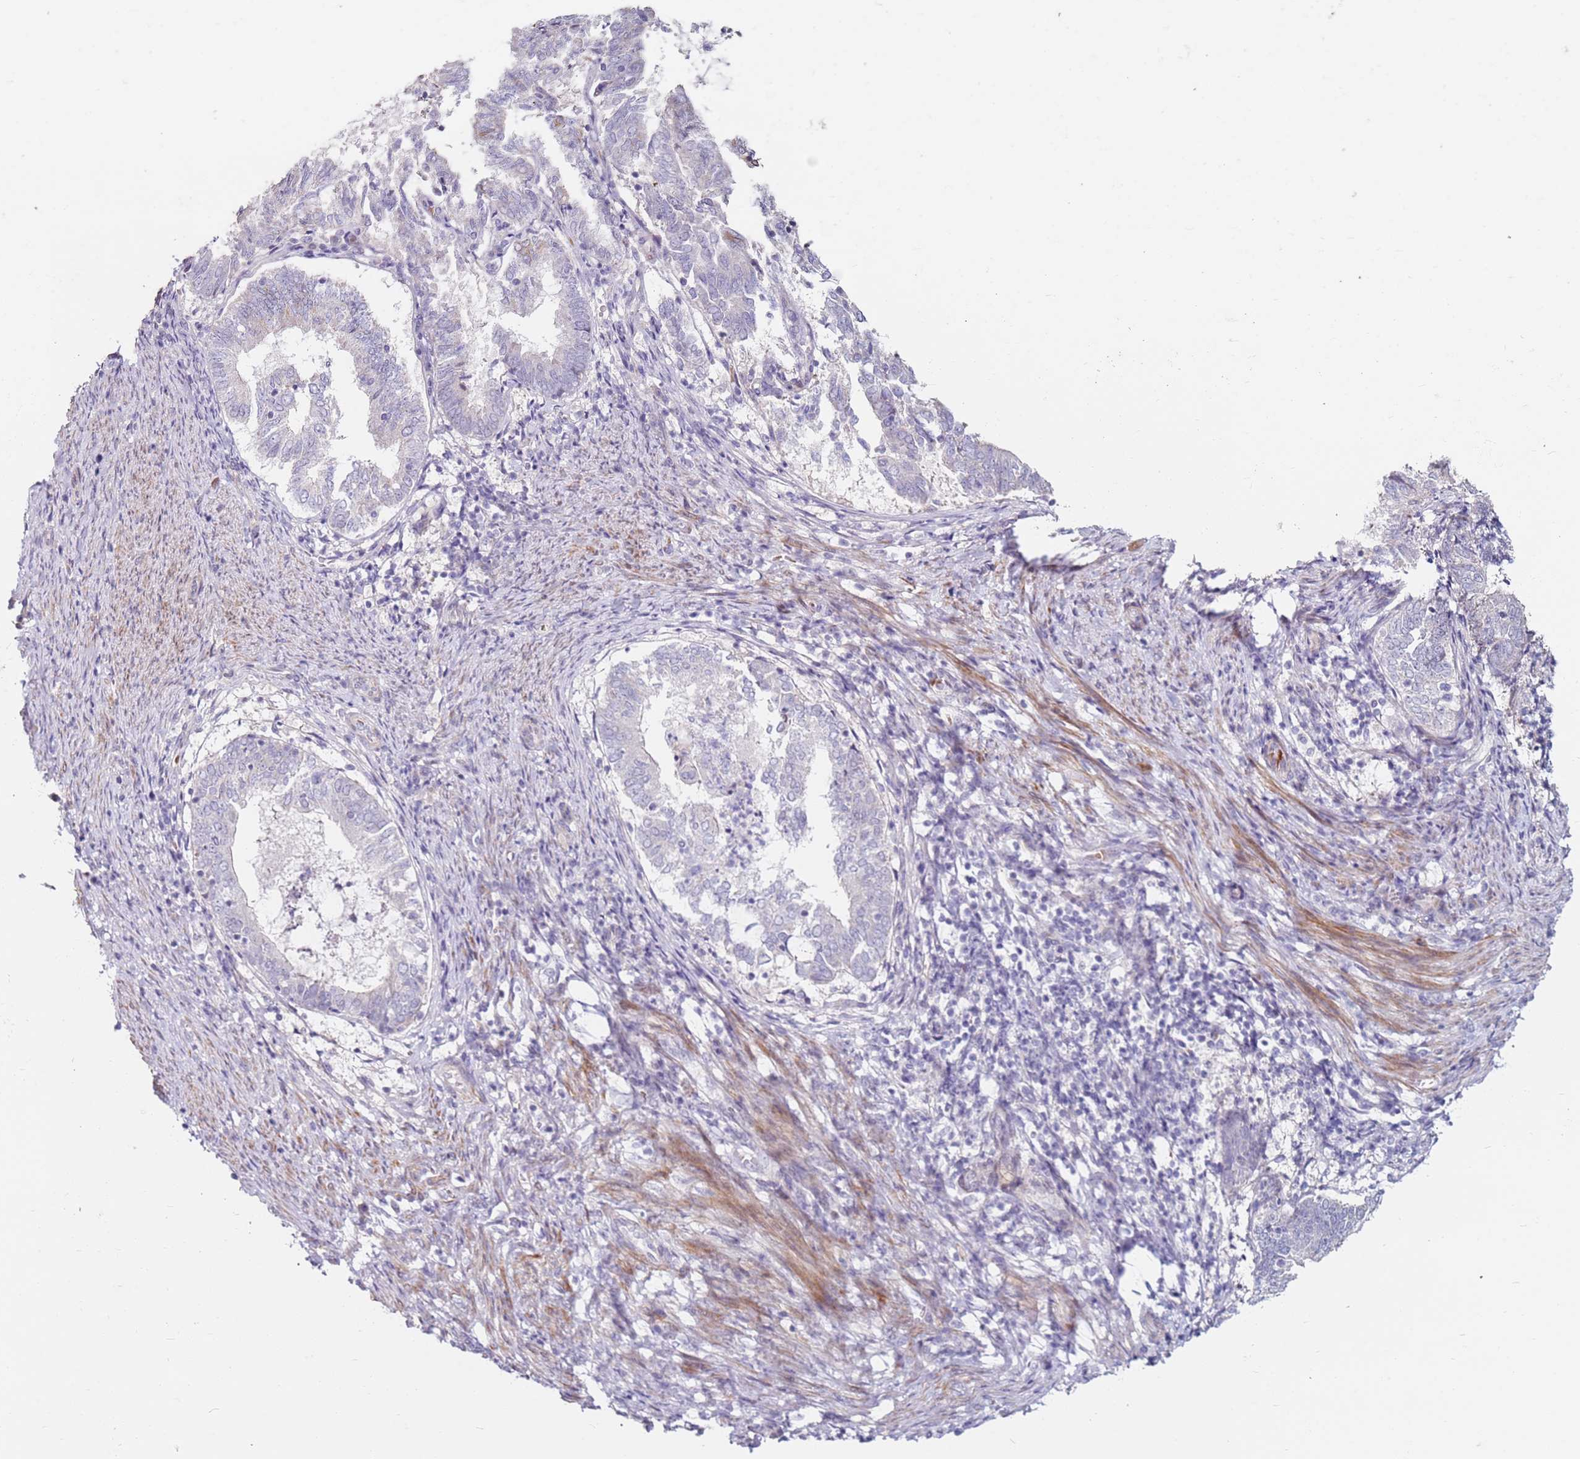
{"staining": {"intensity": "negative", "quantity": "none", "location": "none"}, "tissue": "endometrial cancer", "cell_type": "Tumor cells", "image_type": "cancer", "snomed": [{"axis": "morphology", "description": "Adenocarcinoma, NOS"}, {"axis": "topography", "description": "Endometrium"}], "caption": "This image is of endometrial cancer stained with immunohistochemistry (IHC) to label a protein in brown with the nuclei are counter-stained blue. There is no staining in tumor cells.", "gene": "RARS2", "patient": {"sex": "female", "age": 80}}